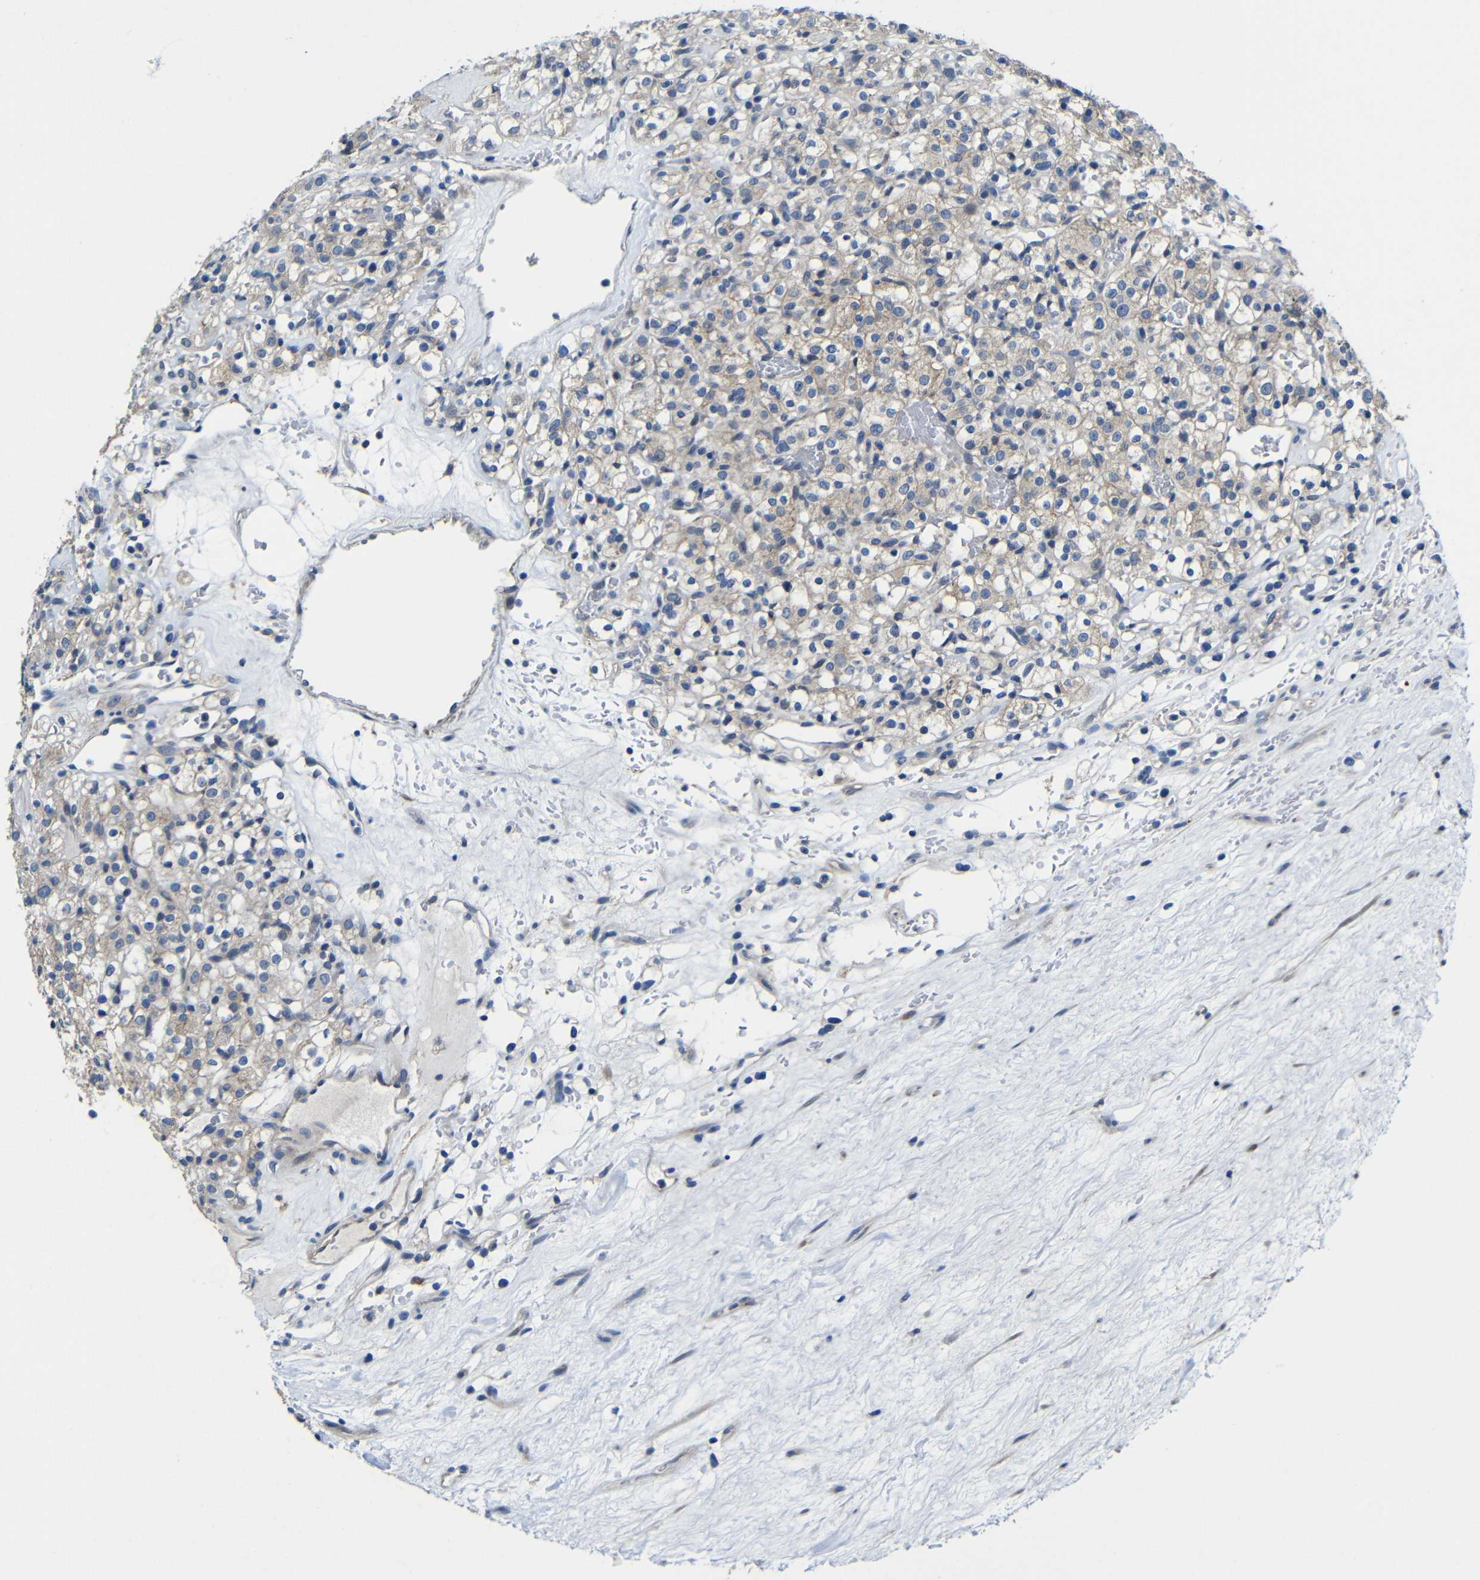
{"staining": {"intensity": "weak", "quantity": "25%-75%", "location": "cytoplasmic/membranous"}, "tissue": "renal cancer", "cell_type": "Tumor cells", "image_type": "cancer", "snomed": [{"axis": "morphology", "description": "Normal tissue, NOS"}, {"axis": "morphology", "description": "Adenocarcinoma, NOS"}, {"axis": "topography", "description": "Kidney"}], "caption": "This micrograph demonstrates IHC staining of human renal cancer (adenocarcinoma), with low weak cytoplasmic/membranous expression in about 25%-75% of tumor cells.", "gene": "ZNF90", "patient": {"sex": "female", "age": 72}}